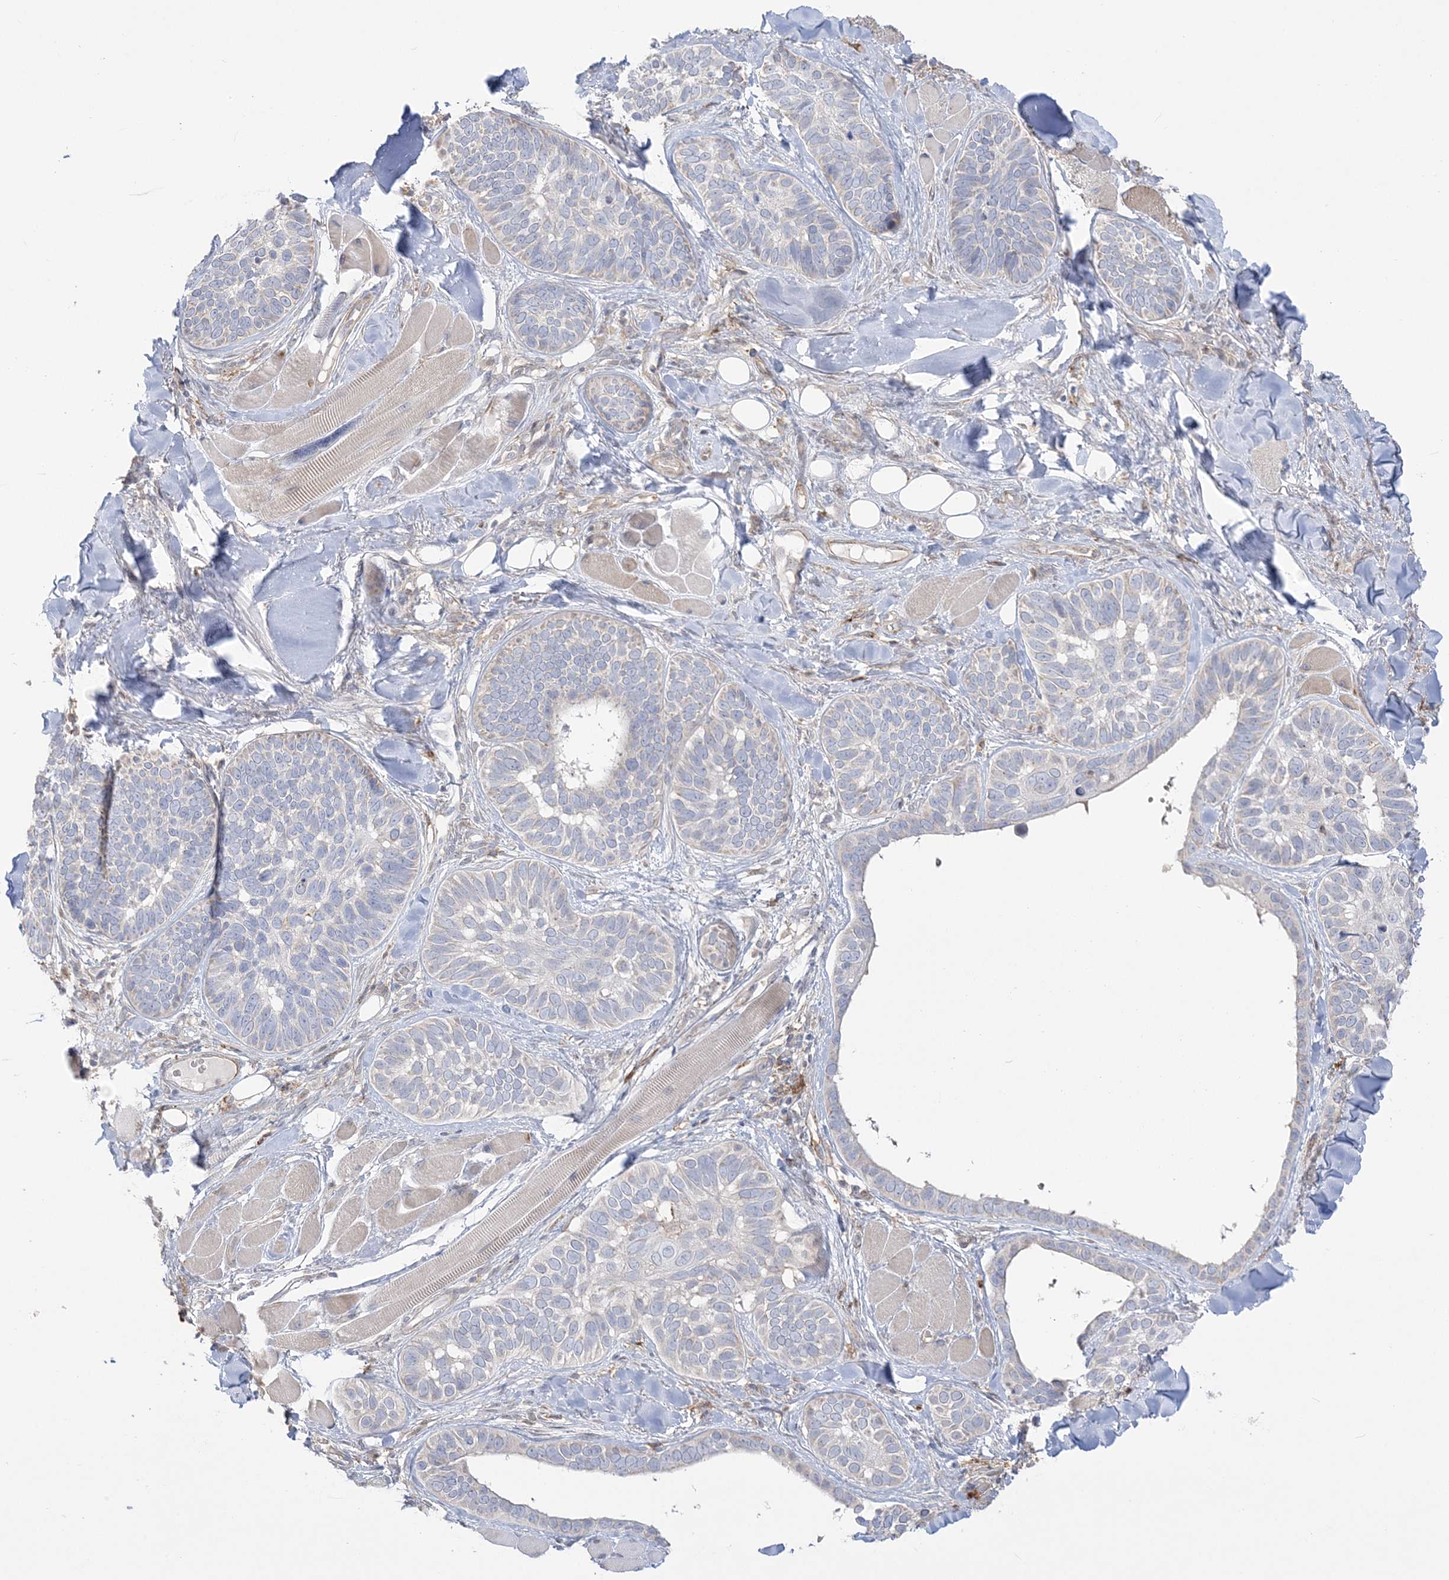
{"staining": {"intensity": "negative", "quantity": "none", "location": "none"}, "tissue": "skin cancer", "cell_type": "Tumor cells", "image_type": "cancer", "snomed": [{"axis": "morphology", "description": "Basal cell carcinoma"}, {"axis": "topography", "description": "Skin"}], "caption": "The image demonstrates no significant staining in tumor cells of skin basal cell carcinoma.", "gene": "HAAO", "patient": {"sex": "male", "age": 62}}